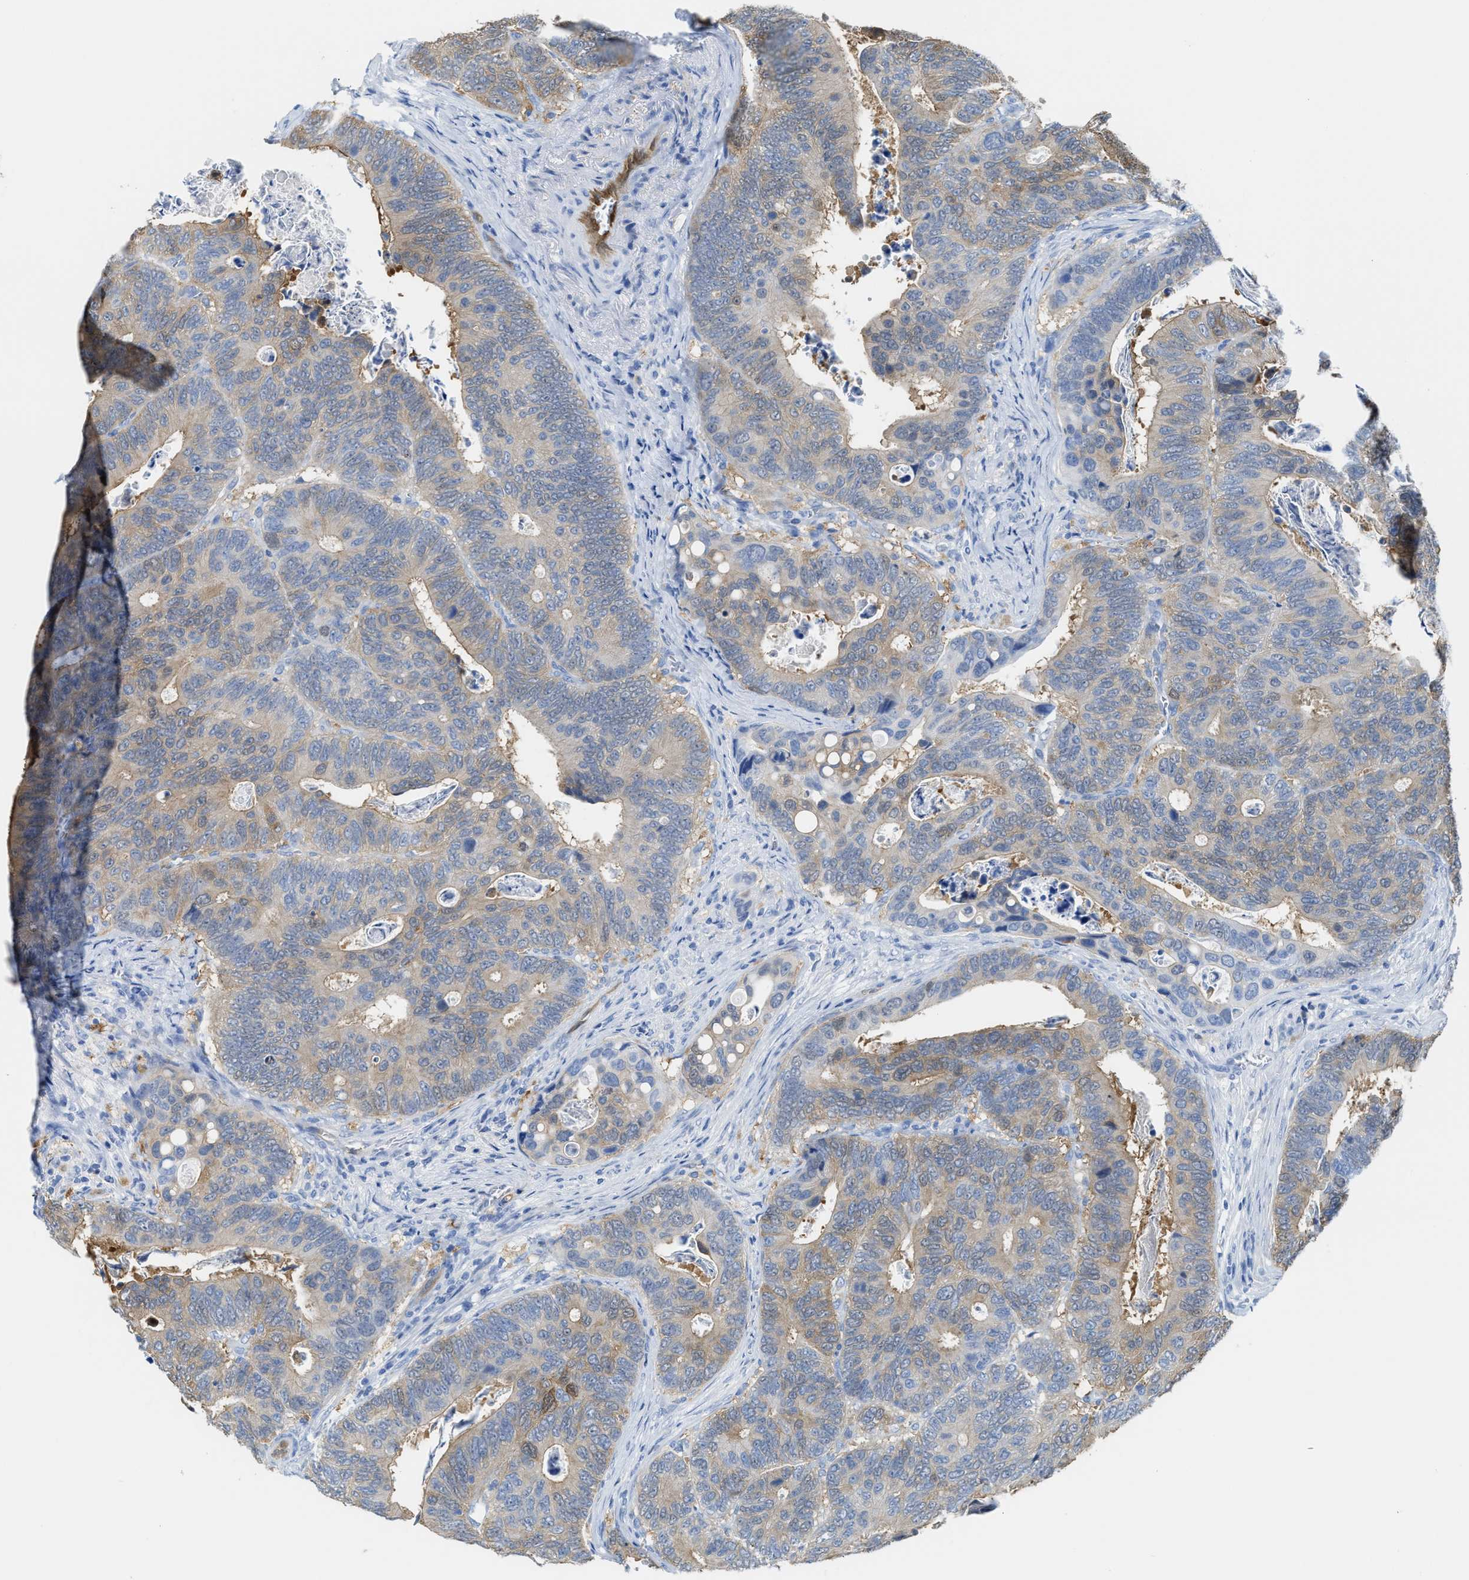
{"staining": {"intensity": "weak", "quantity": "<25%", "location": "cytoplasmic/membranous"}, "tissue": "colorectal cancer", "cell_type": "Tumor cells", "image_type": "cancer", "snomed": [{"axis": "morphology", "description": "Inflammation, NOS"}, {"axis": "morphology", "description": "Adenocarcinoma, NOS"}, {"axis": "topography", "description": "Colon"}], "caption": "Tumor cells show no significant protein positivity in colorectal cancer (adenocarcinoma). (DAB immunohistochemistry (IHC) with hematoxylin counter stain).", "gene": "ASS1", "patient": {"sex": "male", "age": 72}}